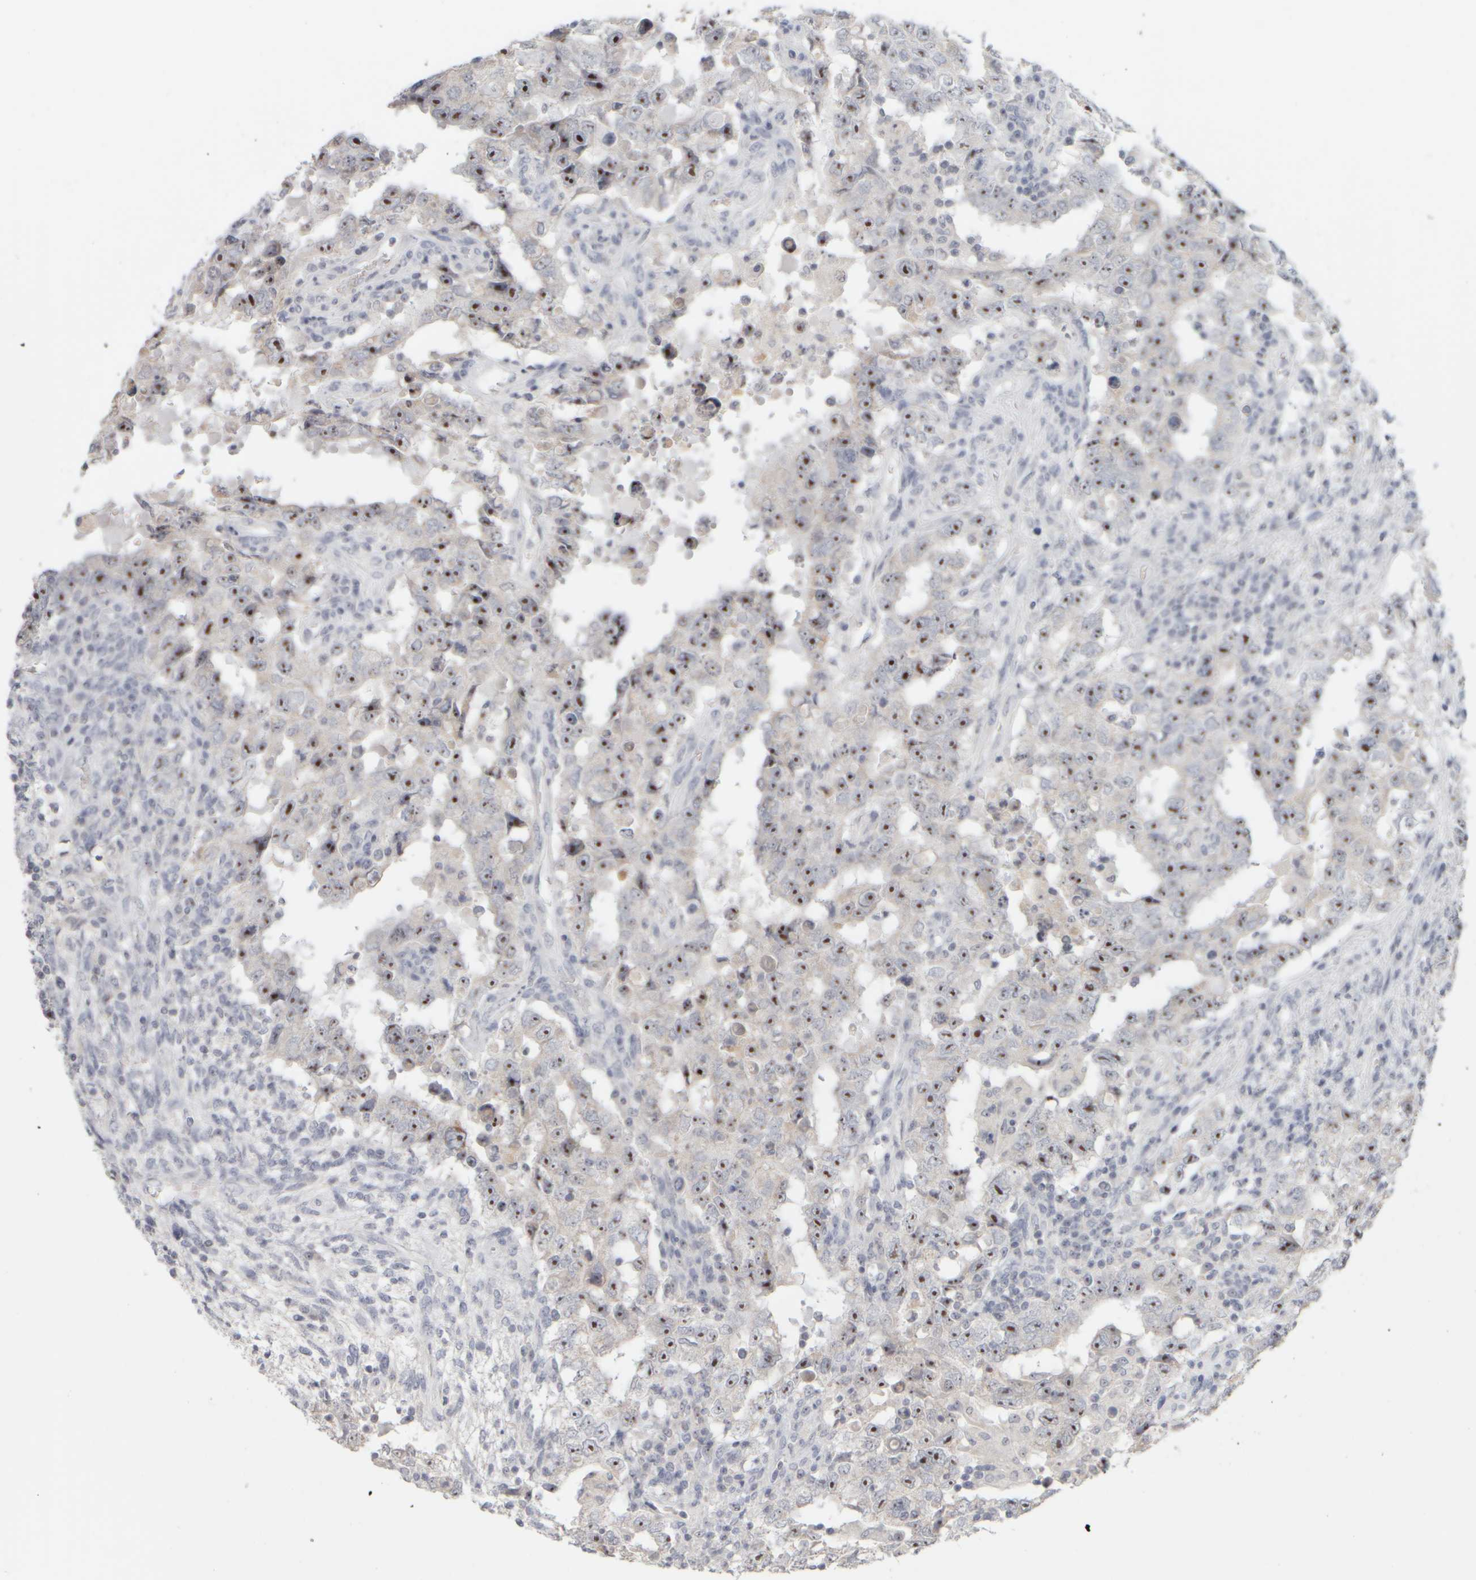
{"staining": {"intensity": "strong", "quantity": ">75%", "location": "nuclear"}, "tissue": "testis cancer", "cell_type": "Tumor cells", "image_type": "cancer", "snomed": [{"axis": "morphology", "description": "Carcinoma, Embryonal, NOS"}, {"axis": "topography", "description": "Testis"}], "caption": "Approximately >75% of tumor cells in human testis cancer (embryonal carcinoma) demonstrate strong nuclear protein positivity as visualized by brown immunohistochemical staining.", "gene": "DCXR", "patient": {"sex": "male", "age": 26}}